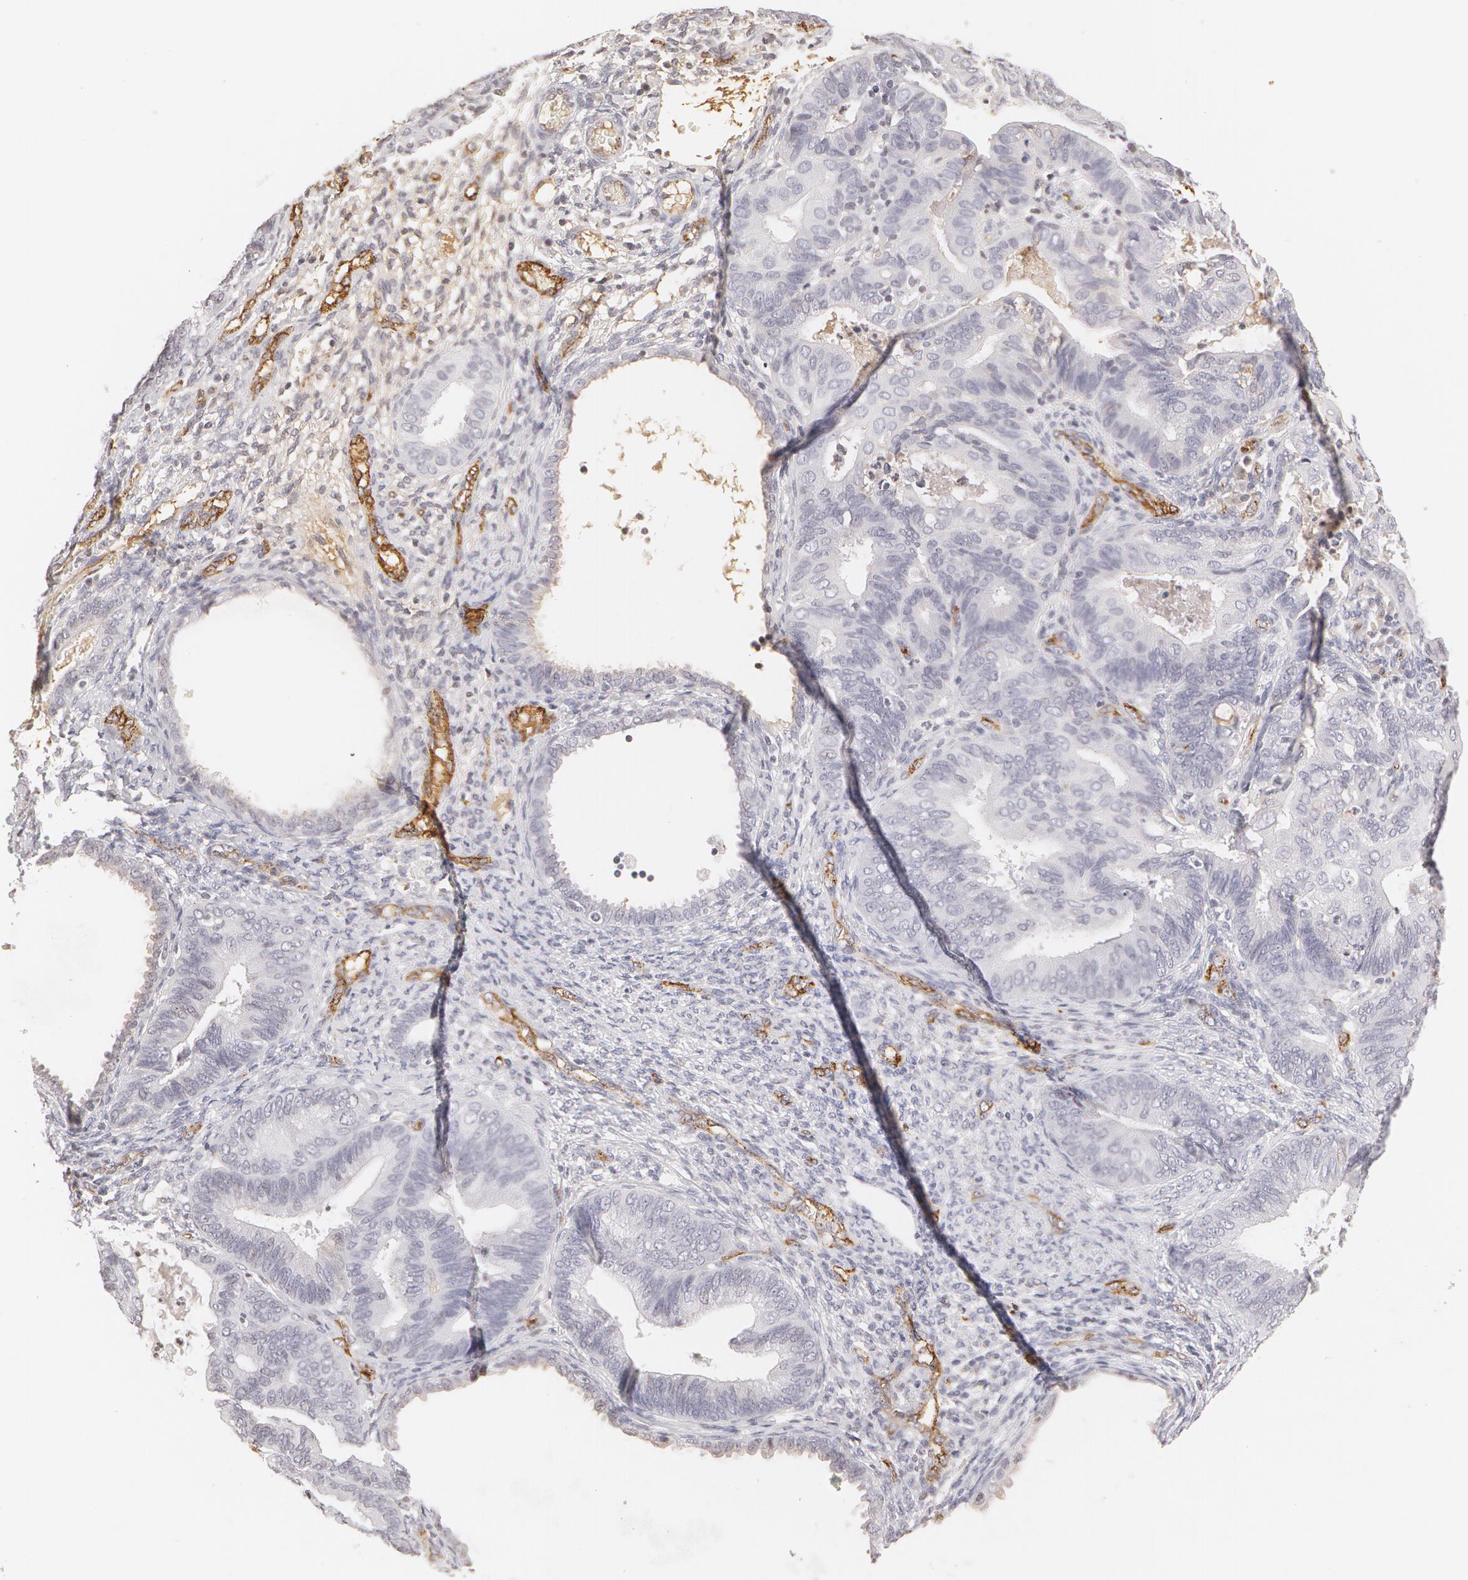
{"staining": {"intensity": "negative", "quantity": "none", "location": "none"}, "tissue": "endometrial cancer", "cell_type": "Tumor cells", "image_type": "cancer", "snomed": [{"axis": "morphology", "description": "Adenocarcinoma, NOS"}, {"axis": "topography", "description": "Endometrium"}], "caption": "Immunohistochemical staining of endometrial cancer displays no significant positivity in tumor cells.", "gene": "VWF", "patient": {"sex": "female", "age": 63}}